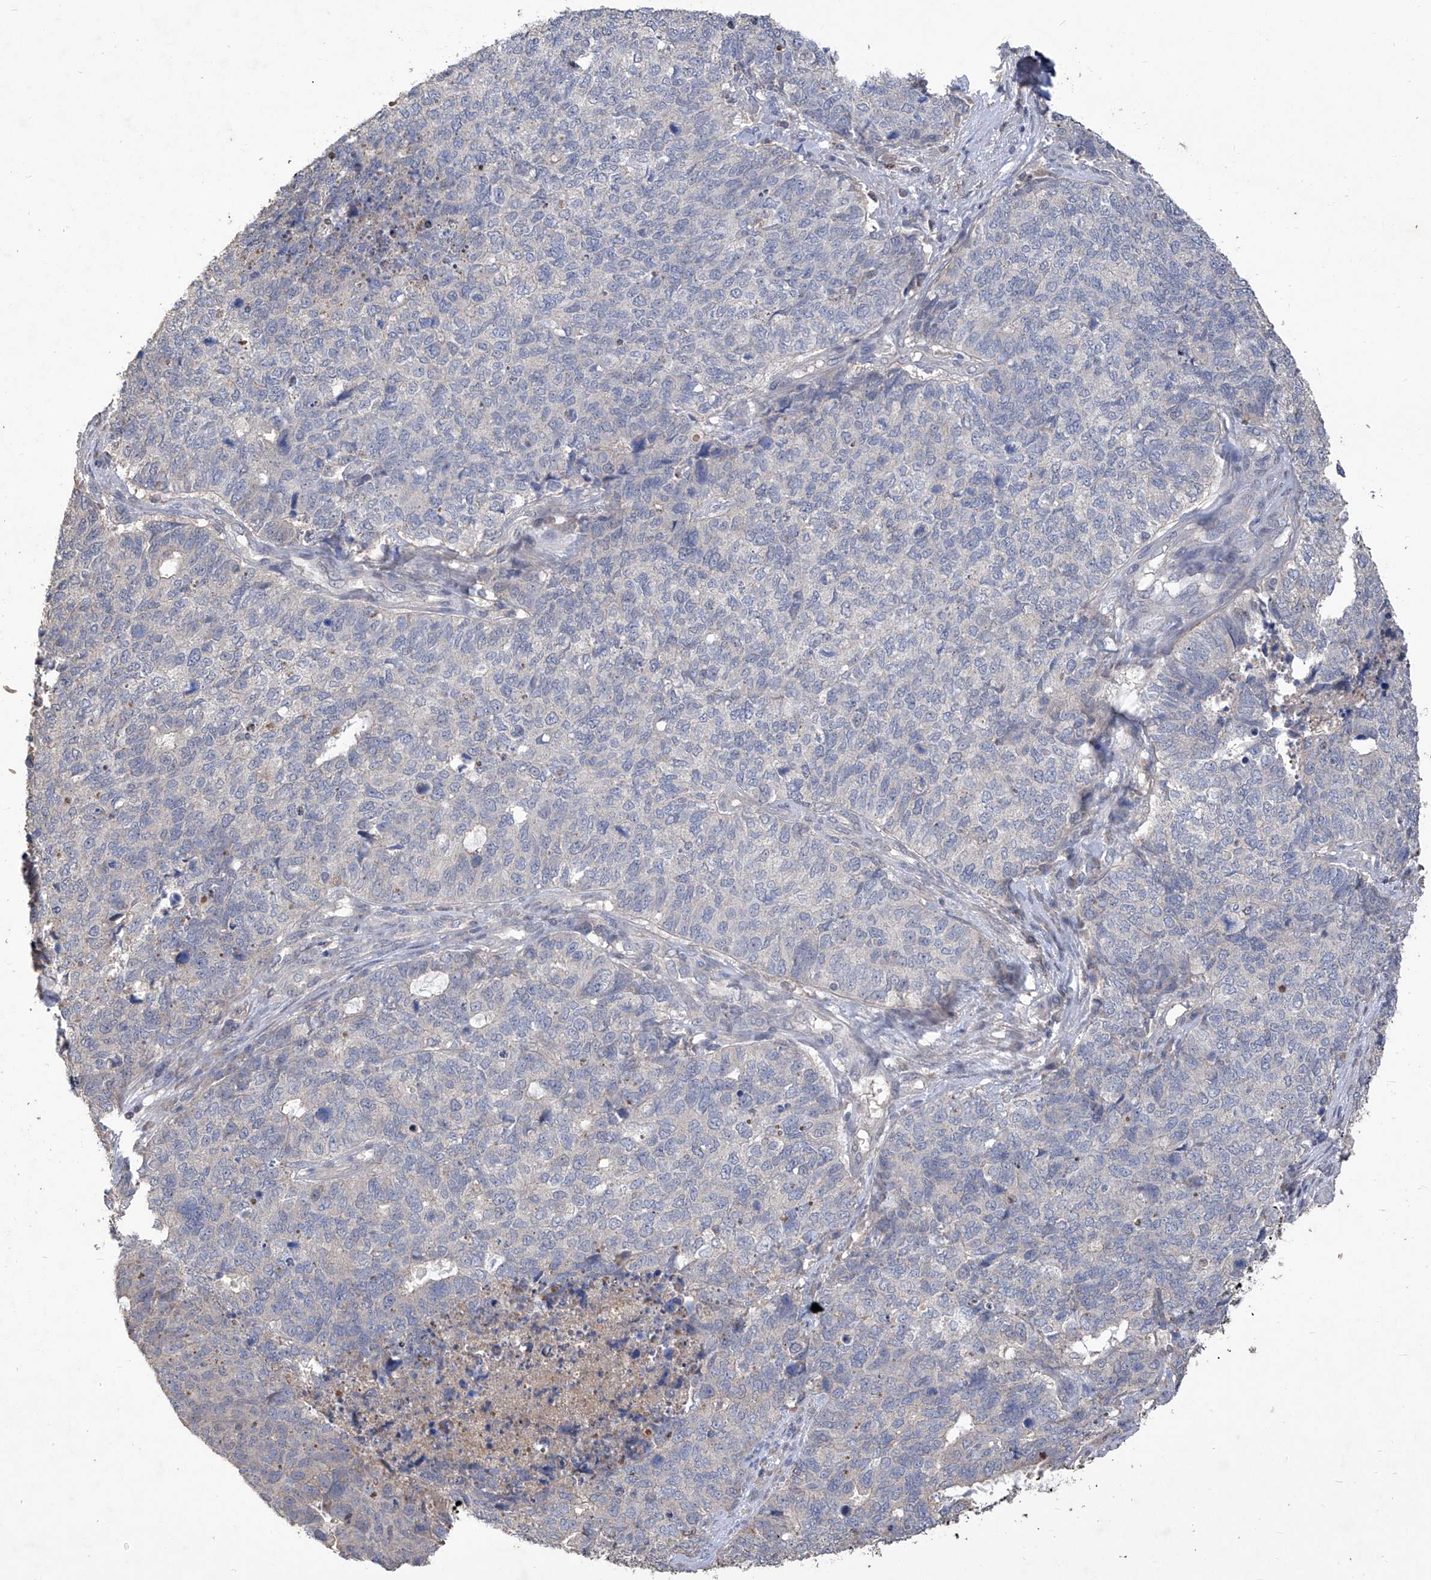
{"staining": {"intensity": "negative", "quantity": "none", "location": "none"}, "tissue": "cervical cancer", "cell_type": "Tumor cells", "image_type": "cancer", "snomed": [{"axis": "morphology", "description": "Squamous cell carcinoma, NOS"}, {"axis": "topography", "description": "Cervix"}], "caption": "There is no significant positivity in tumor cells of cervical cancer (squamous cell carcinoma).", "gene": "TXNIP", "patient": {"sex": "female", "age": 63}}